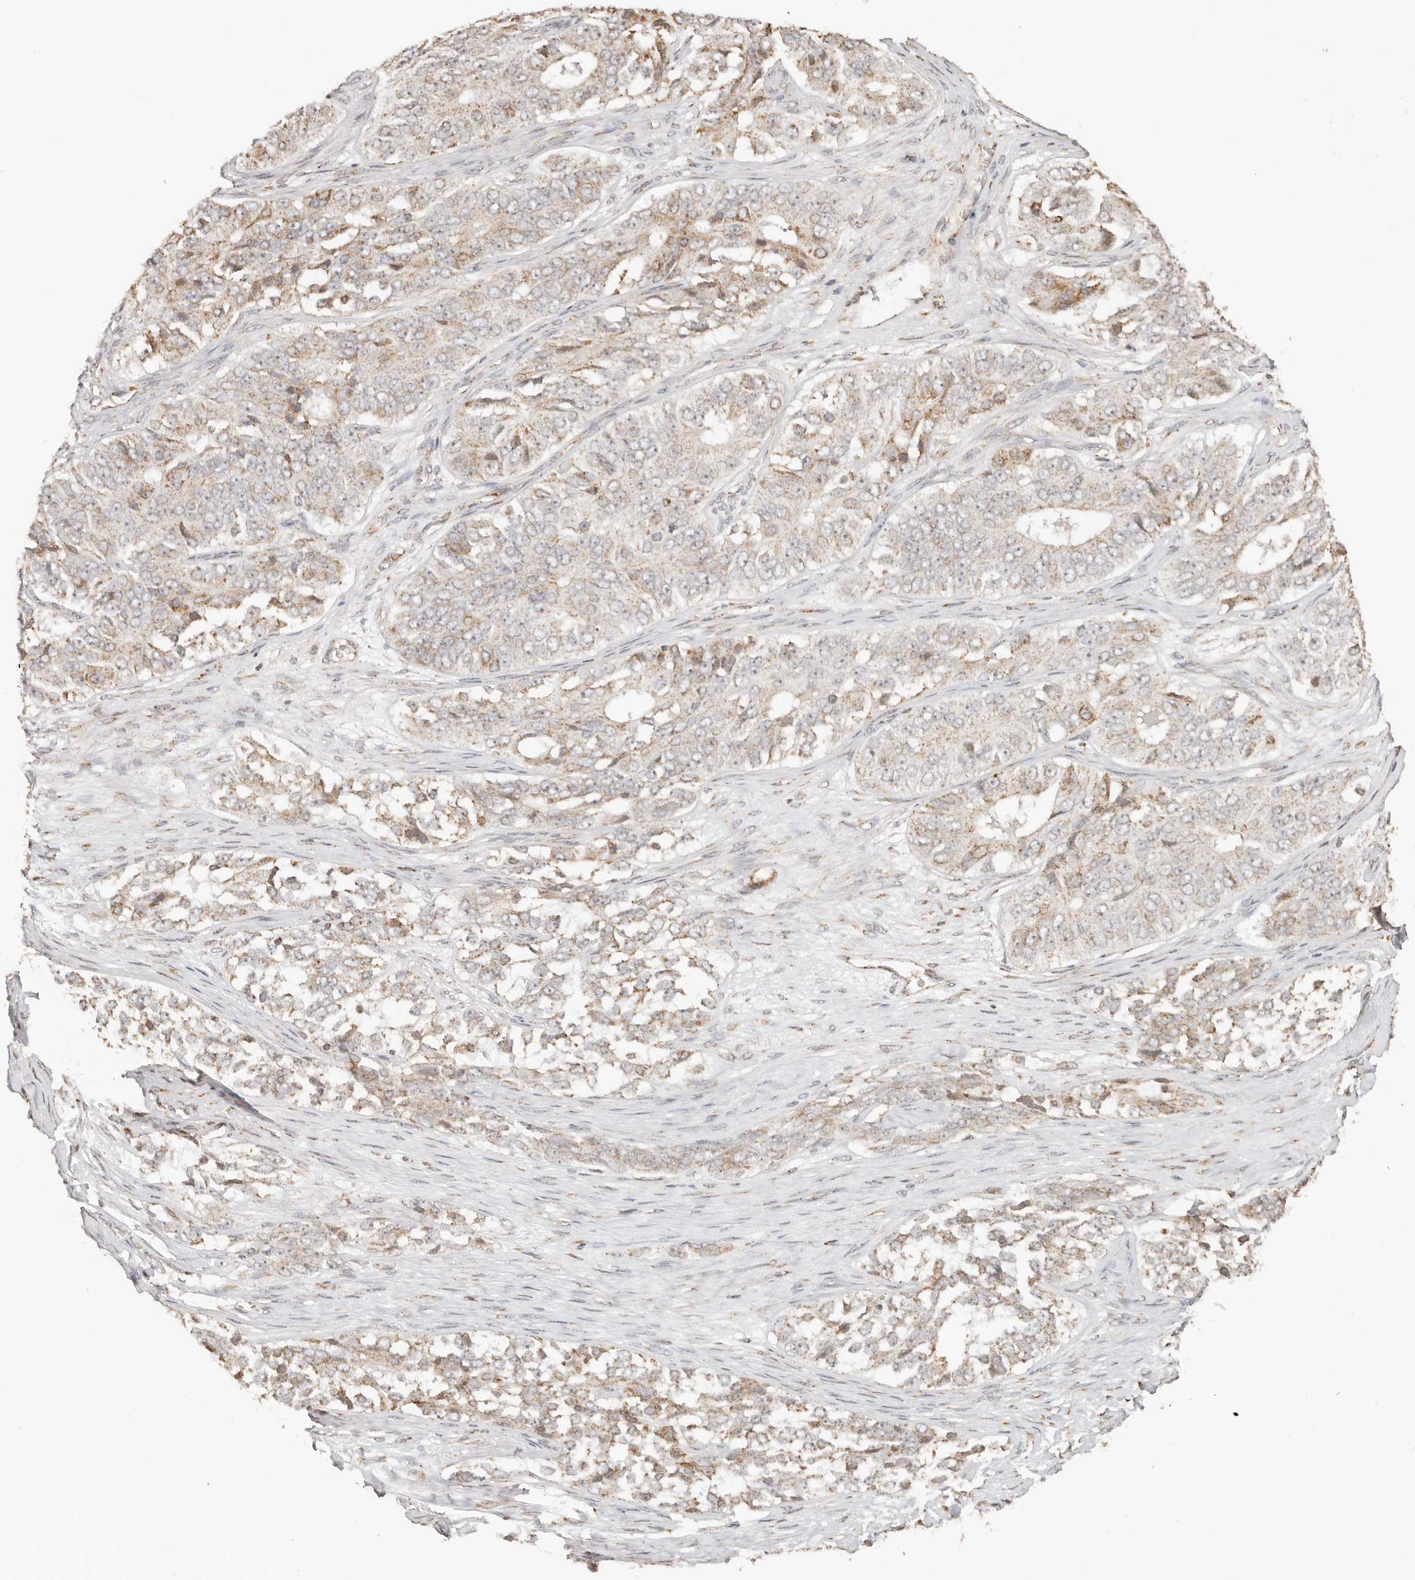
{"staining": {"intensity": "weak", "quantity": ">75%", "location": "cytoplasmic/membranous"}, "tissue": "ovarian cancer", "cell_type": "Tumor cells", "image_type": "cancer", "snomed": [{"axis": "morphology", "description": "Carcinoma, endometroid"}, {"axis": "topography", "description": "Ovary"}], "caption": "Immunohistochemical staining of ovarian endometroid carcinoma exhibits weak cytoplasmic/membranous protein staining in approximately >75% of tumor cells. (Brightfield microscopy of DAB IHC at high magnification).", "gene": "NDUFB11", "patient": {"sex": "female", "age": 51}}